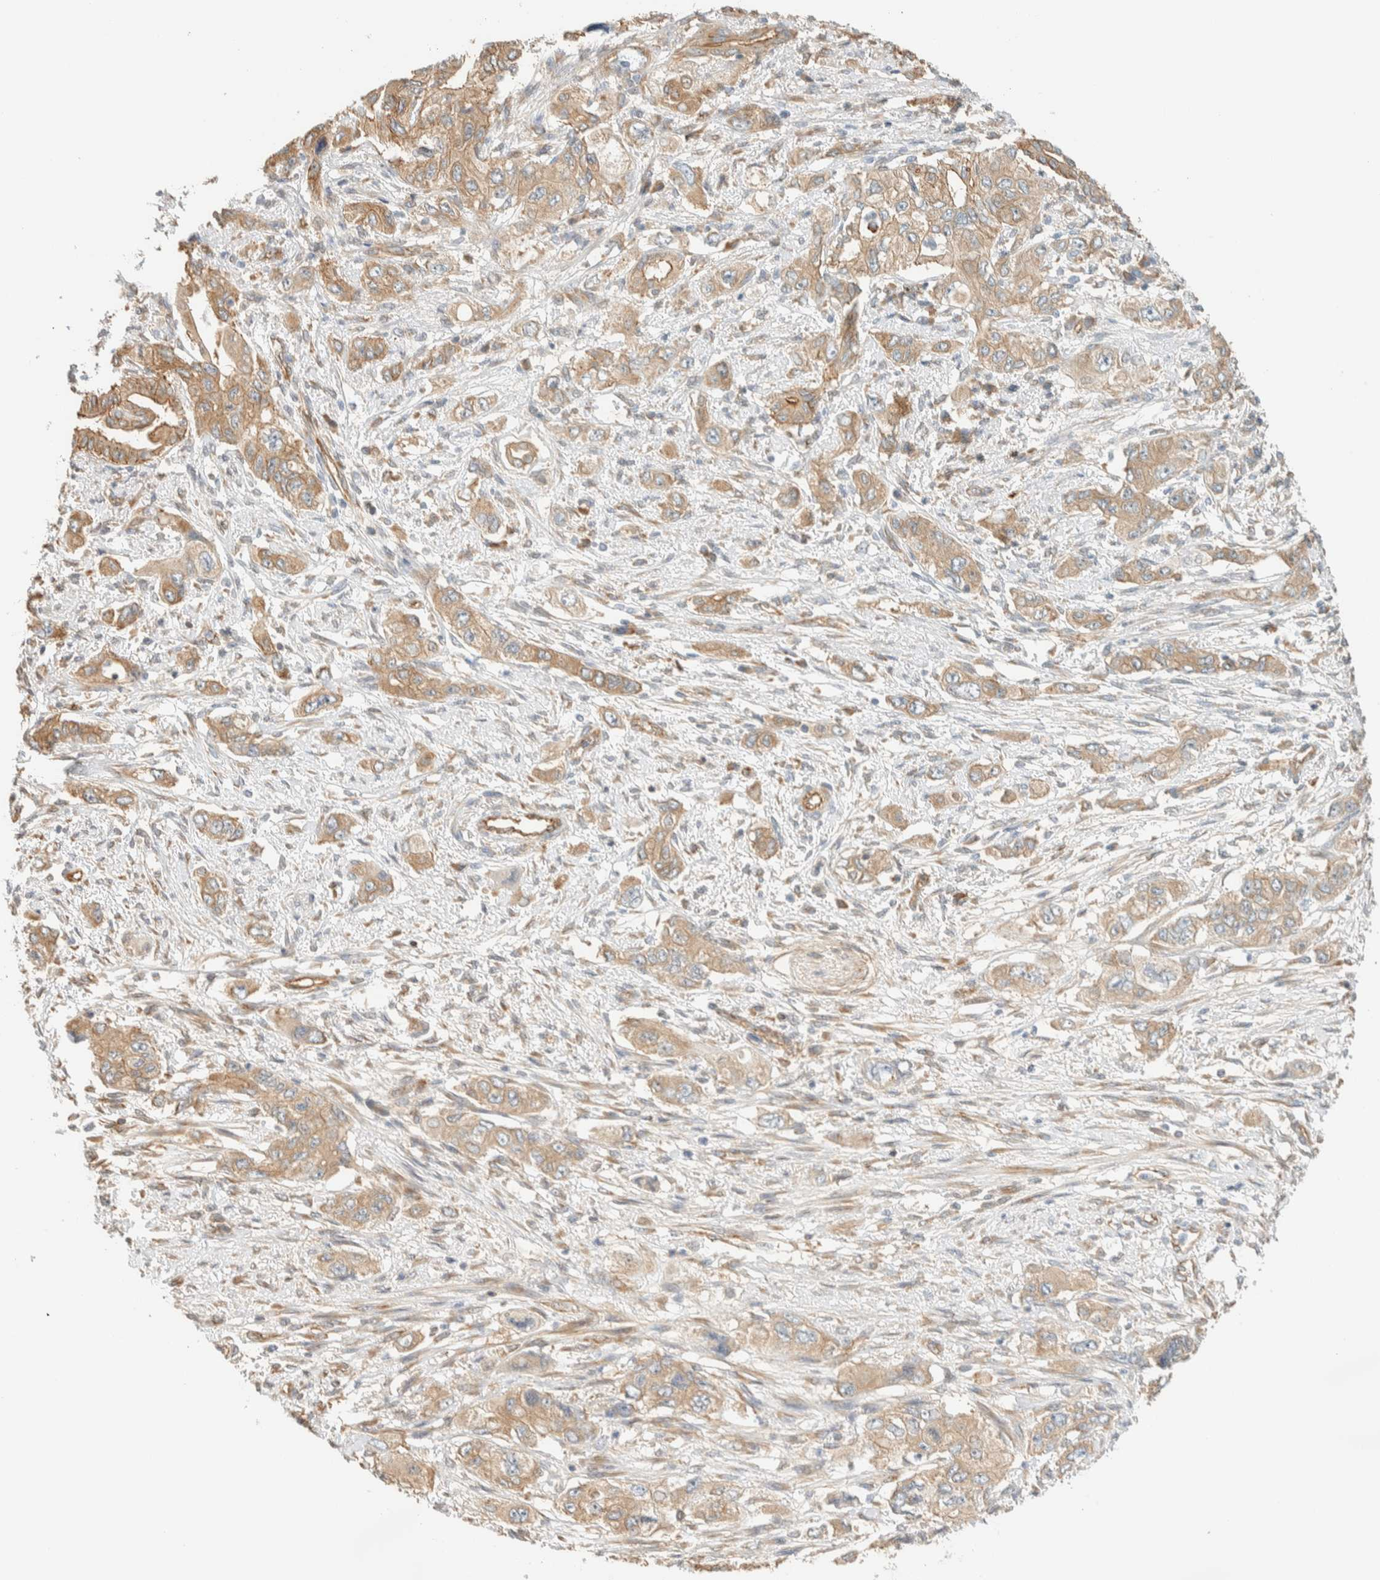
{"staining": {"intensity": "moderate", "quantity": ">75%", "location": "cytoplasmic/membranous"}, "tissue": "pancreatic cancer", "cell_type": "Tumor cells", "image_type": "cancer", "snomed": [{"axis": "morphology", "description": "Adenocarcinoma, NOS"}, {"axis": "topography", "description": "Pancreas"}], "caption": "Tumor cells reveal moderate cytoplasmic/membranous expression in about >75% of cells in pancreatic cancer (adenocarcinoma).", "gene": "LIMA1", "patient": {"sex": "female", "age": 73}}